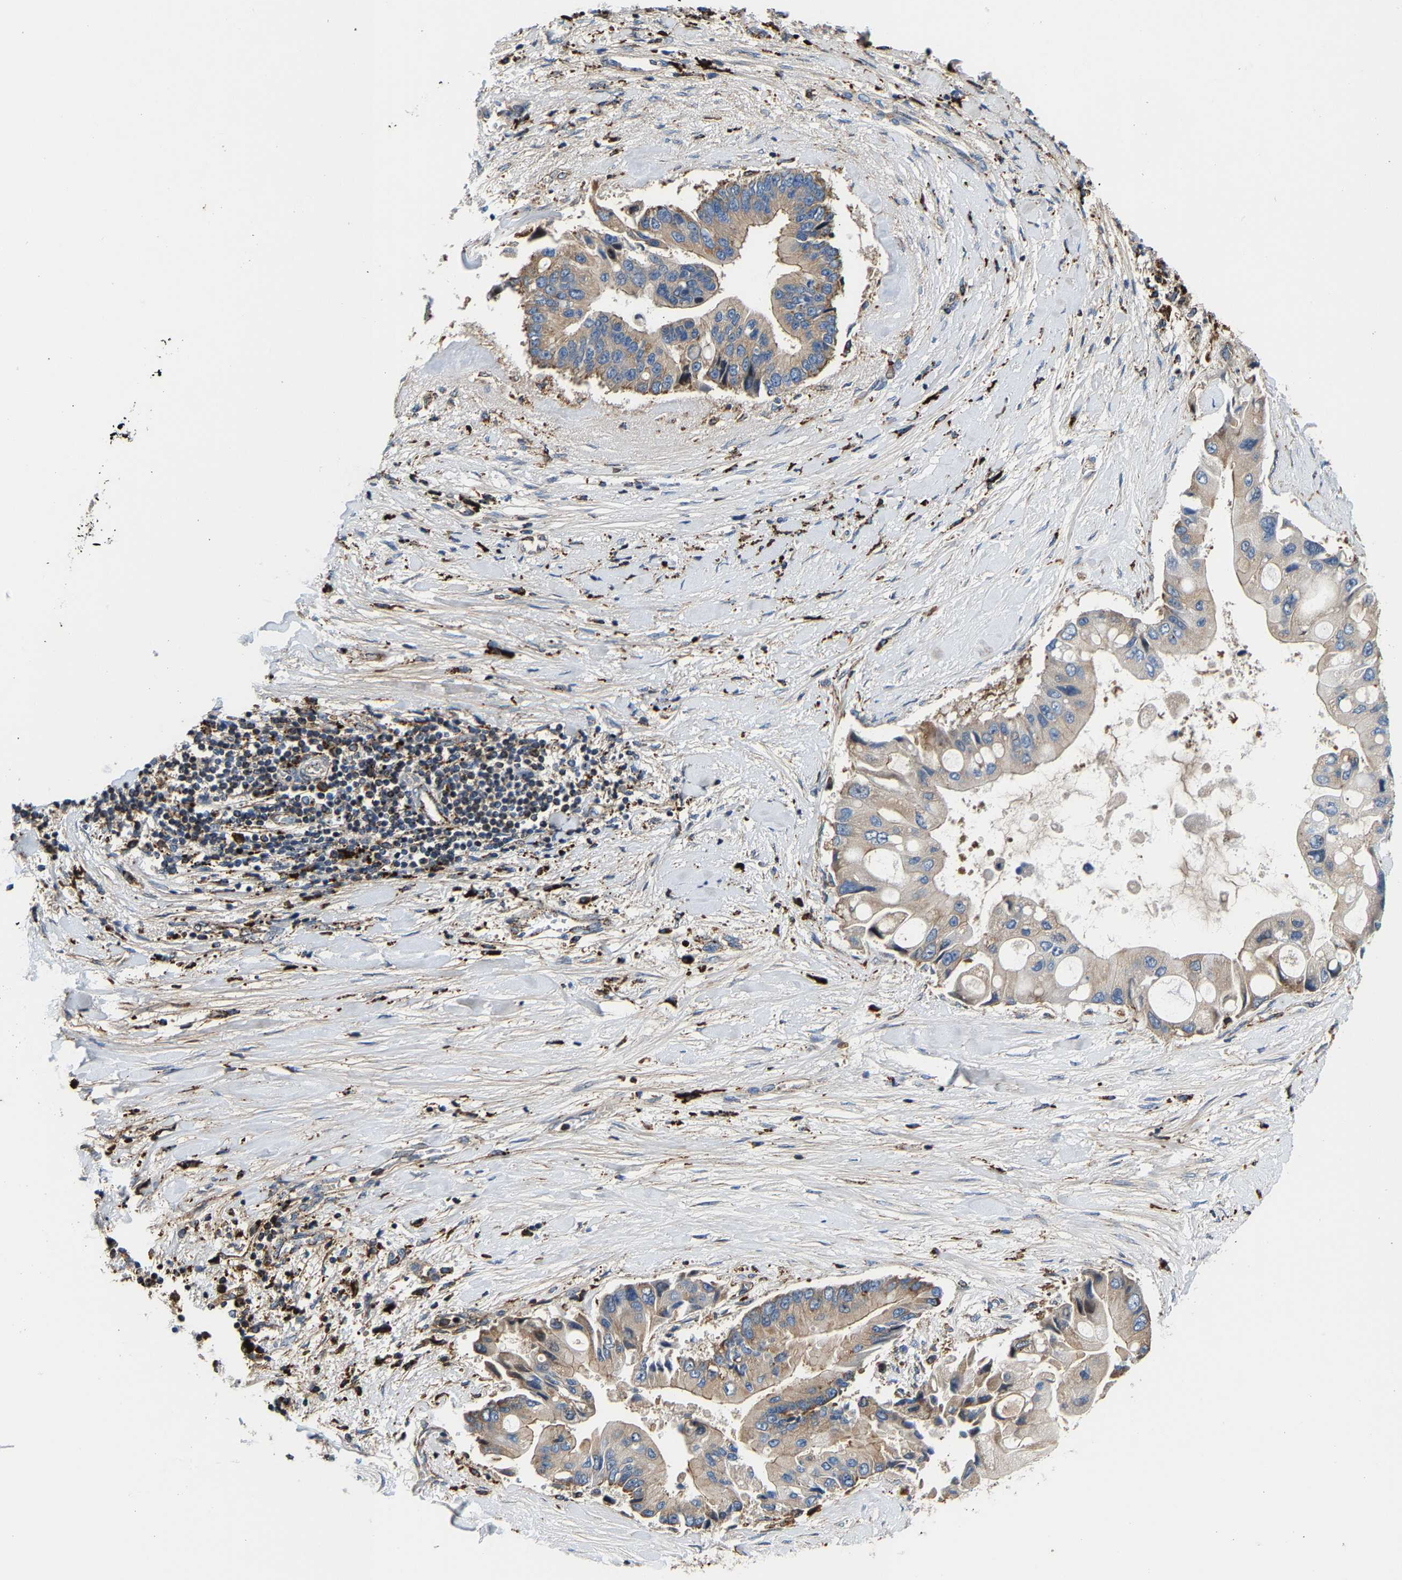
{"staining": {"intensity": "weak", "quantity": "<25%", "location": "cytoplasmic/membranous"}, "tissue": "liver cancer", "cell_type": "Tumor cells", "image_type": "cancer", "snomed": [{"axis": "morphology", "description": "Cholangiocarcinoma"}, {"axis": "topography", "description": "Liver"}], "caption": "Cholangiocarcinoma (liver) was stained to show a protein in brown. There is no significant expression in tumor cells.", "gene": "DPP7", "patient": {"sex": "male", "age": 50}}